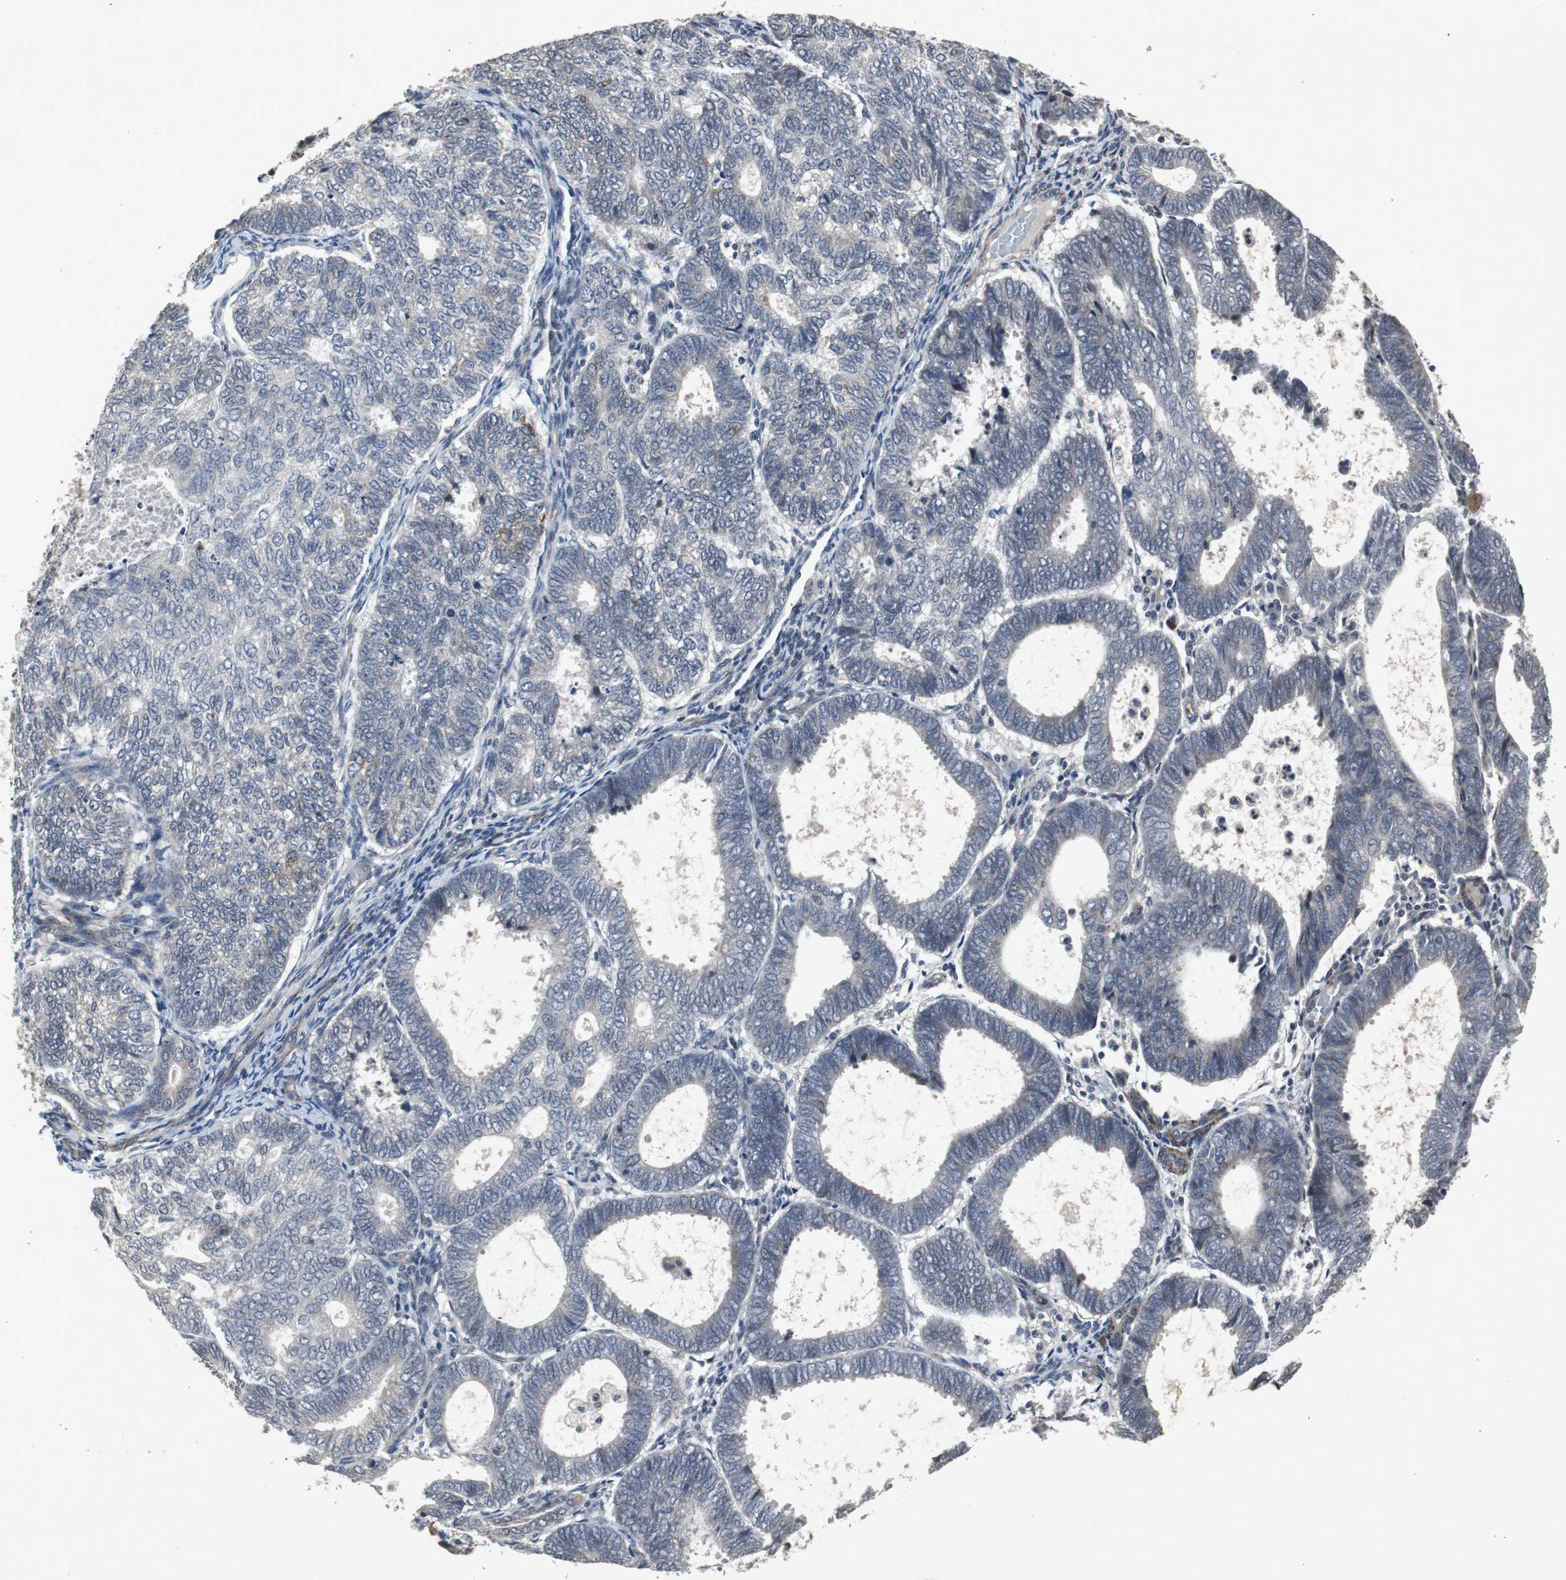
{"staining": {"intensity": "weak", "quantity": "25%-75%", "location": "cytoplasmic/membranous"}, "tissue": "endometrial cancer", "cell_type": "Tumor cells", "image_type": "cancer", "snomed": [{"axis": "morphology", "description": "Adenocarcinoma, NOS"}, {"axis": "topography", "description": "Uterus"}], "caption": "An IHC micrograph of neoplastic tissue is shown. Protein staining in brown labels weak cytoplasmic/membranous positivity in endometrial cancer within tumor cells. (DAB (3,3'-diaminobenzidine) IHC, brown staining for protein, blue staining for nuclei).", "gene": "CRADD", "patient": {"sex": "female", "age": 60}}